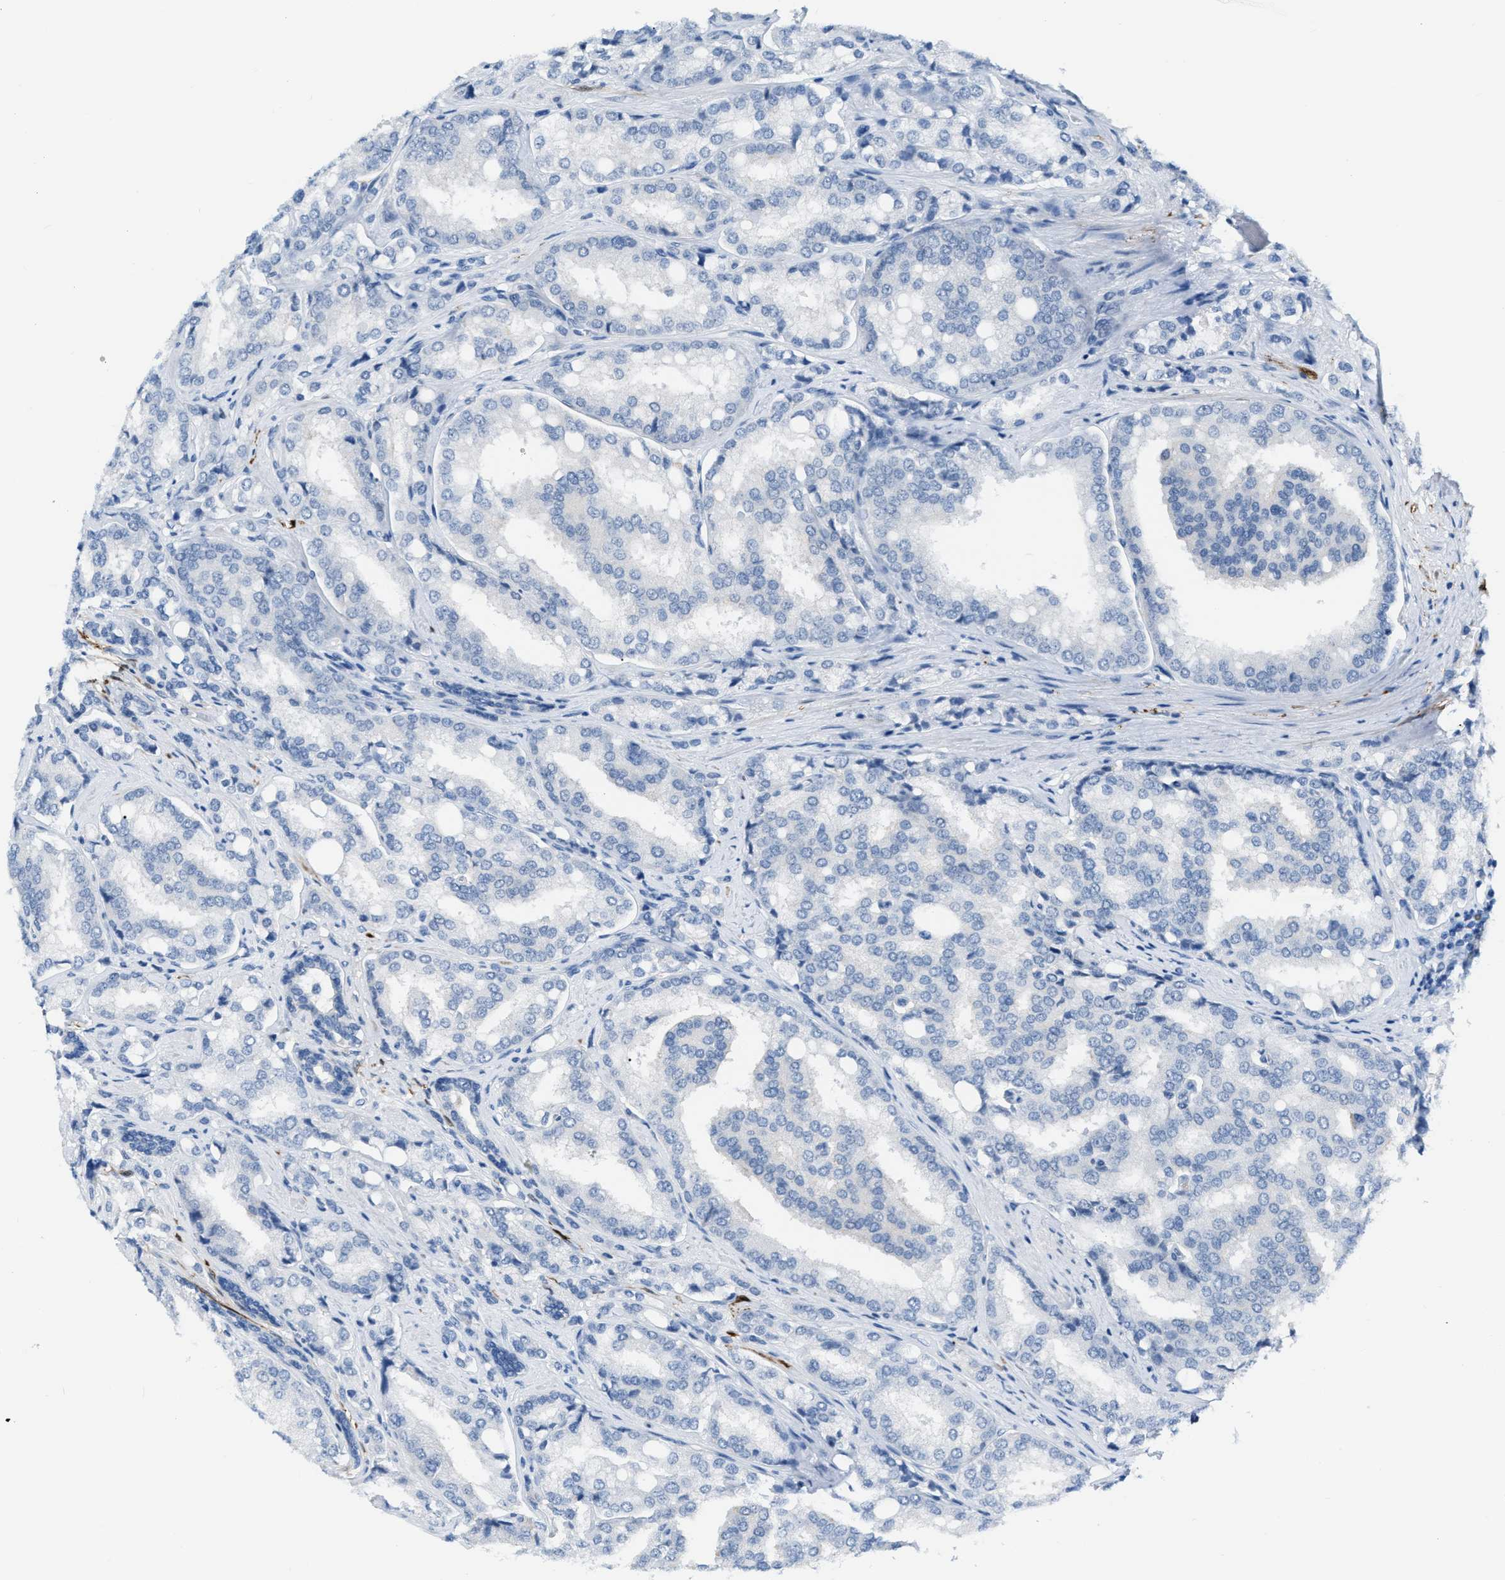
{"staining": {"intensity": "negative", "quantity": "none", "location": "none"}, "tissue": "prostate cancer", "cell_type": "Tumor cells", "image_type": "cancer", "snomed": [{"axis": "morphology", "description": "Adenocarcinoma, High grade"}, {"axis": "topography", "description": "Prostate"}], "caption": "Tumor cells are negative for brown protein staining in prostate cancer (high-grade adenocarcinoma).", "gene": "PHRF1", "patient": {"sex": "male", "age": 50}}